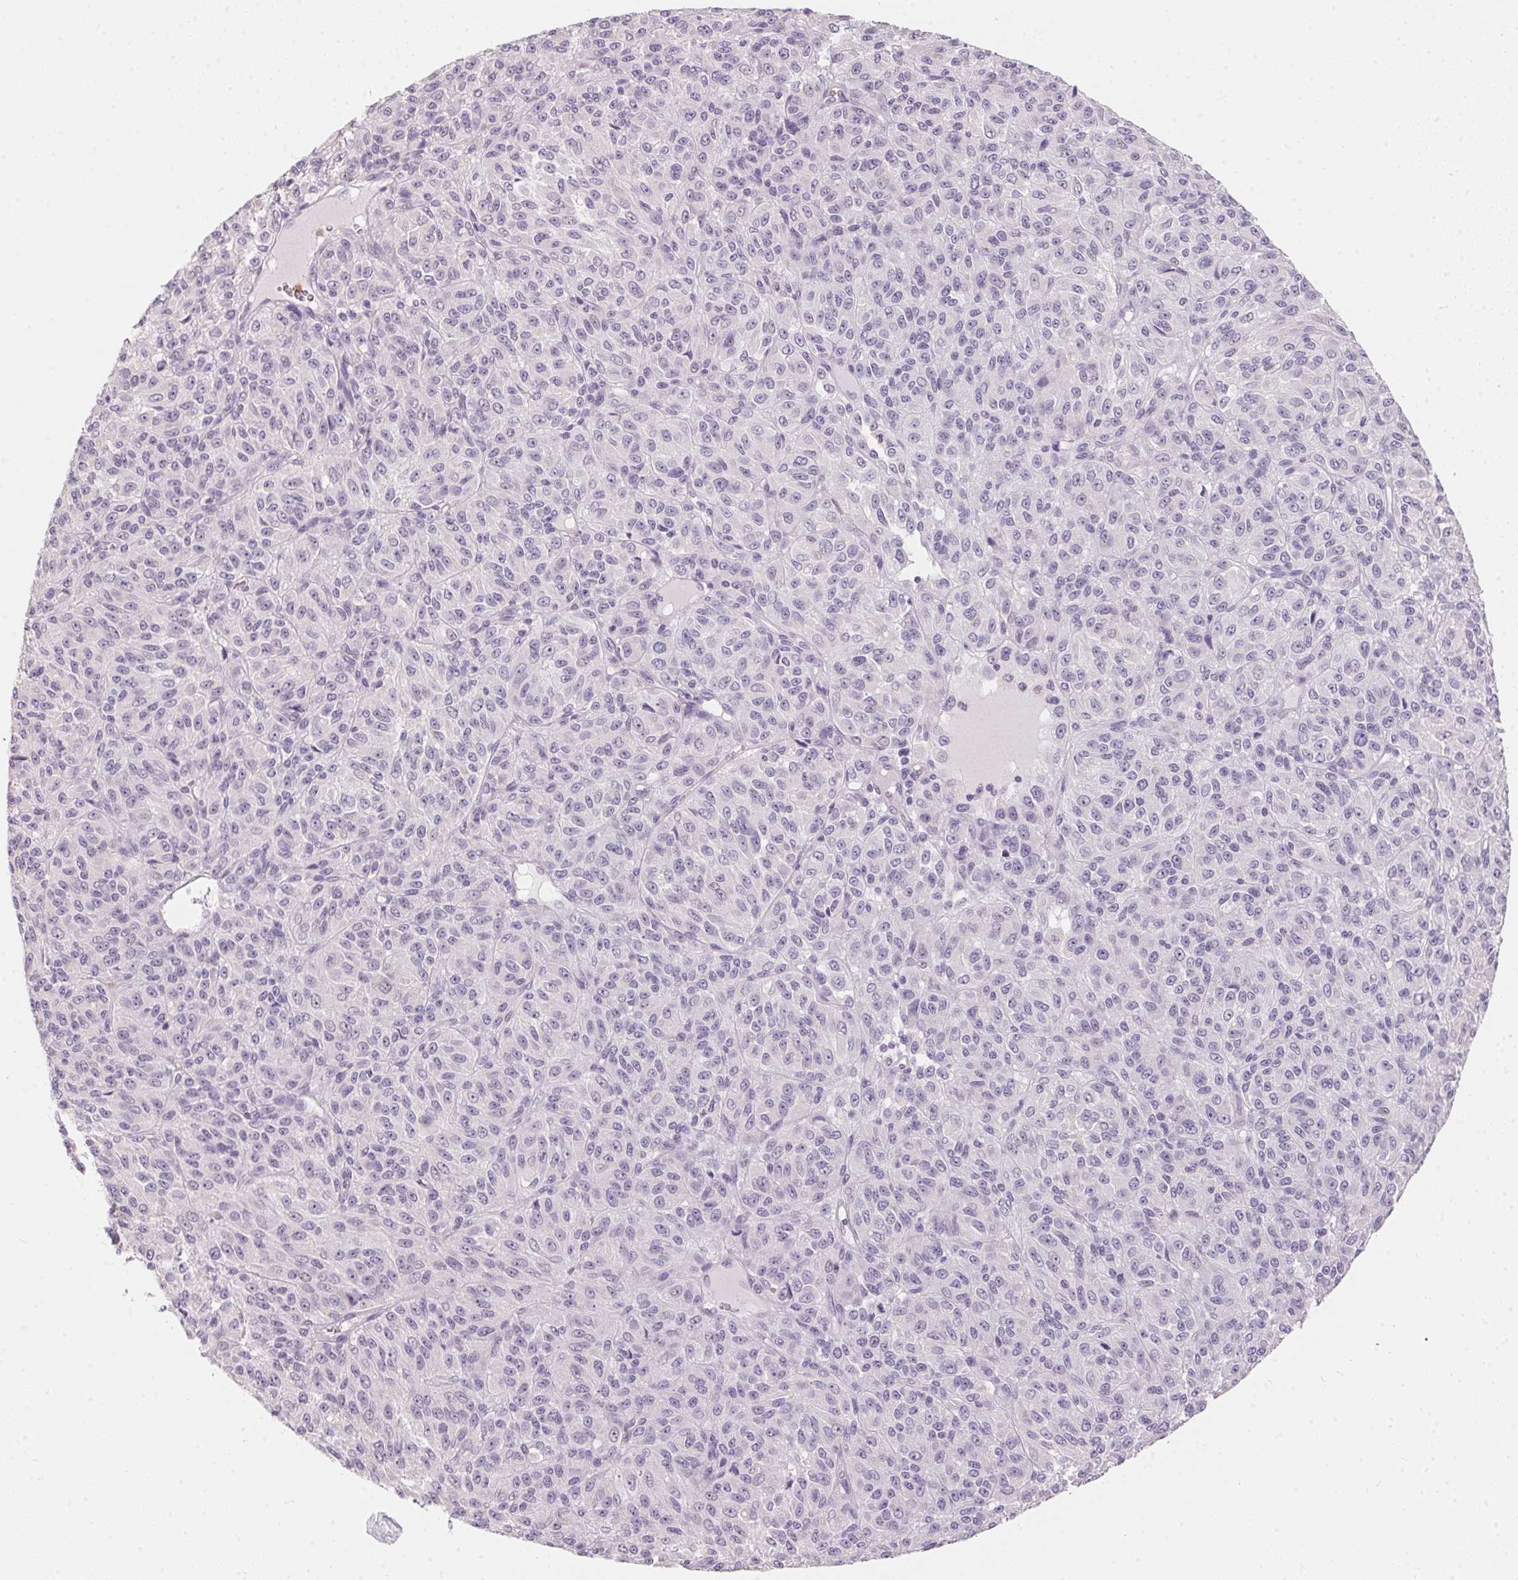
{"staining": {"intensity": "negative", "quantity": "none", "location": "none"}, "tissue": "melanoma", "cell_type": "Tumor cells", "image_type": "cancer", "snomed": [{"axis": "morphology", "description": "Malignant melanoma, Metastatic site"}, {"axis": "topography", "description": "Brain"}], "caption": "Protein analysis of malignant melanoma (metastatic site) exhibits no significant expression in tumor cells.", "gene": "SERPINB1", "patient": {"sex": "female", "age": 56}}